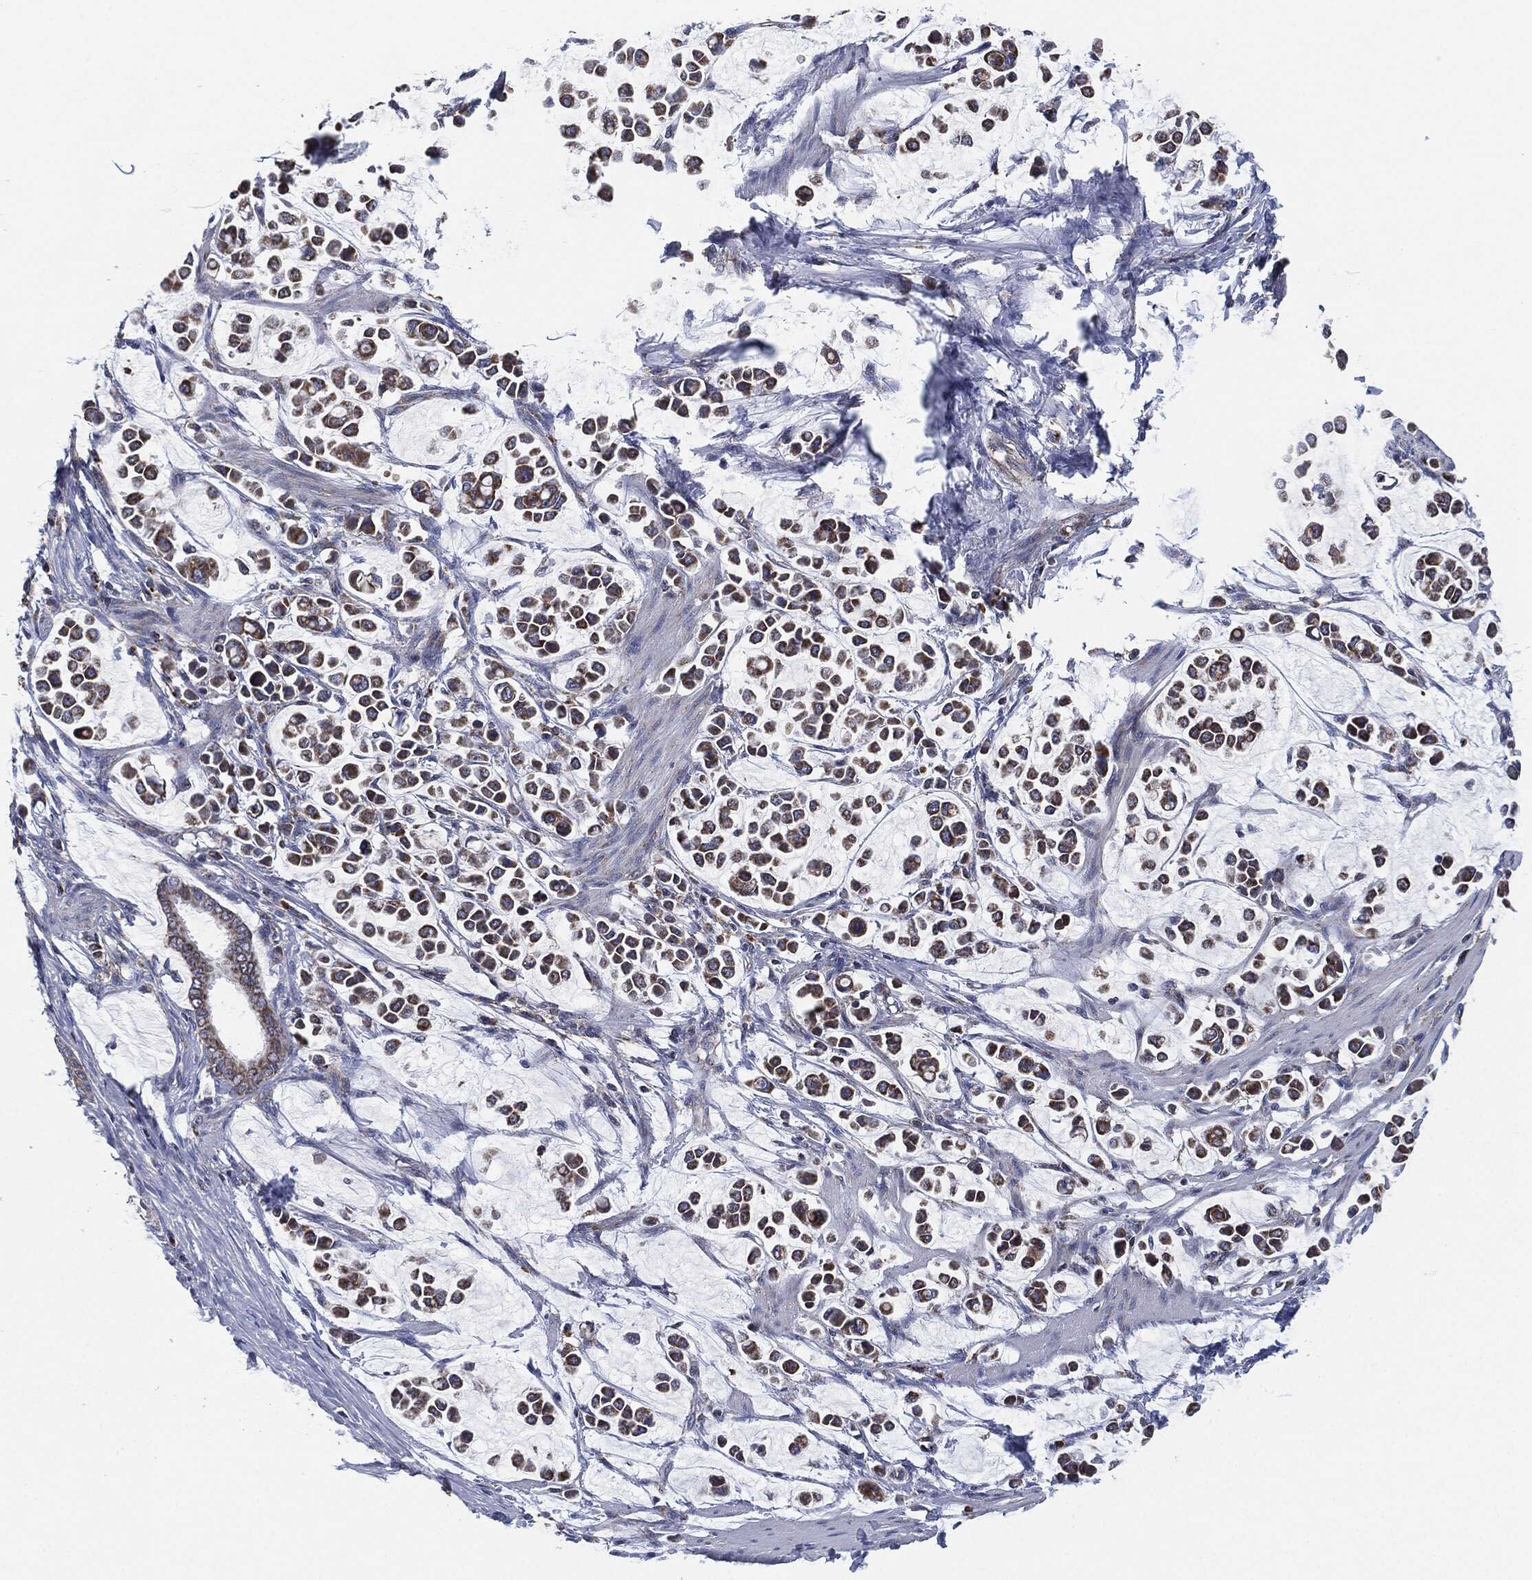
{"staining": {"intensity": "strong", "quantity": "25%-75%", "location": "cytoplasmic/membranous"}, "tissue": "stomach cancer", "cell_type": "Tumor cells", "image_type": "cancer", "snomed": [{"axis": "morphology", "description": "Adenocarcinoma, NOS"}, {"axis": "topography", "description": "Stomach"}], "caption": "A brown stain highlights strong cytoplasmic/membranous staining of a protein in stomach adenocarcinoma tumor cells. Nuclei are stained in blue.", "gene": "NDUFV2", "patient": {"sex": "male", "age": 82}}